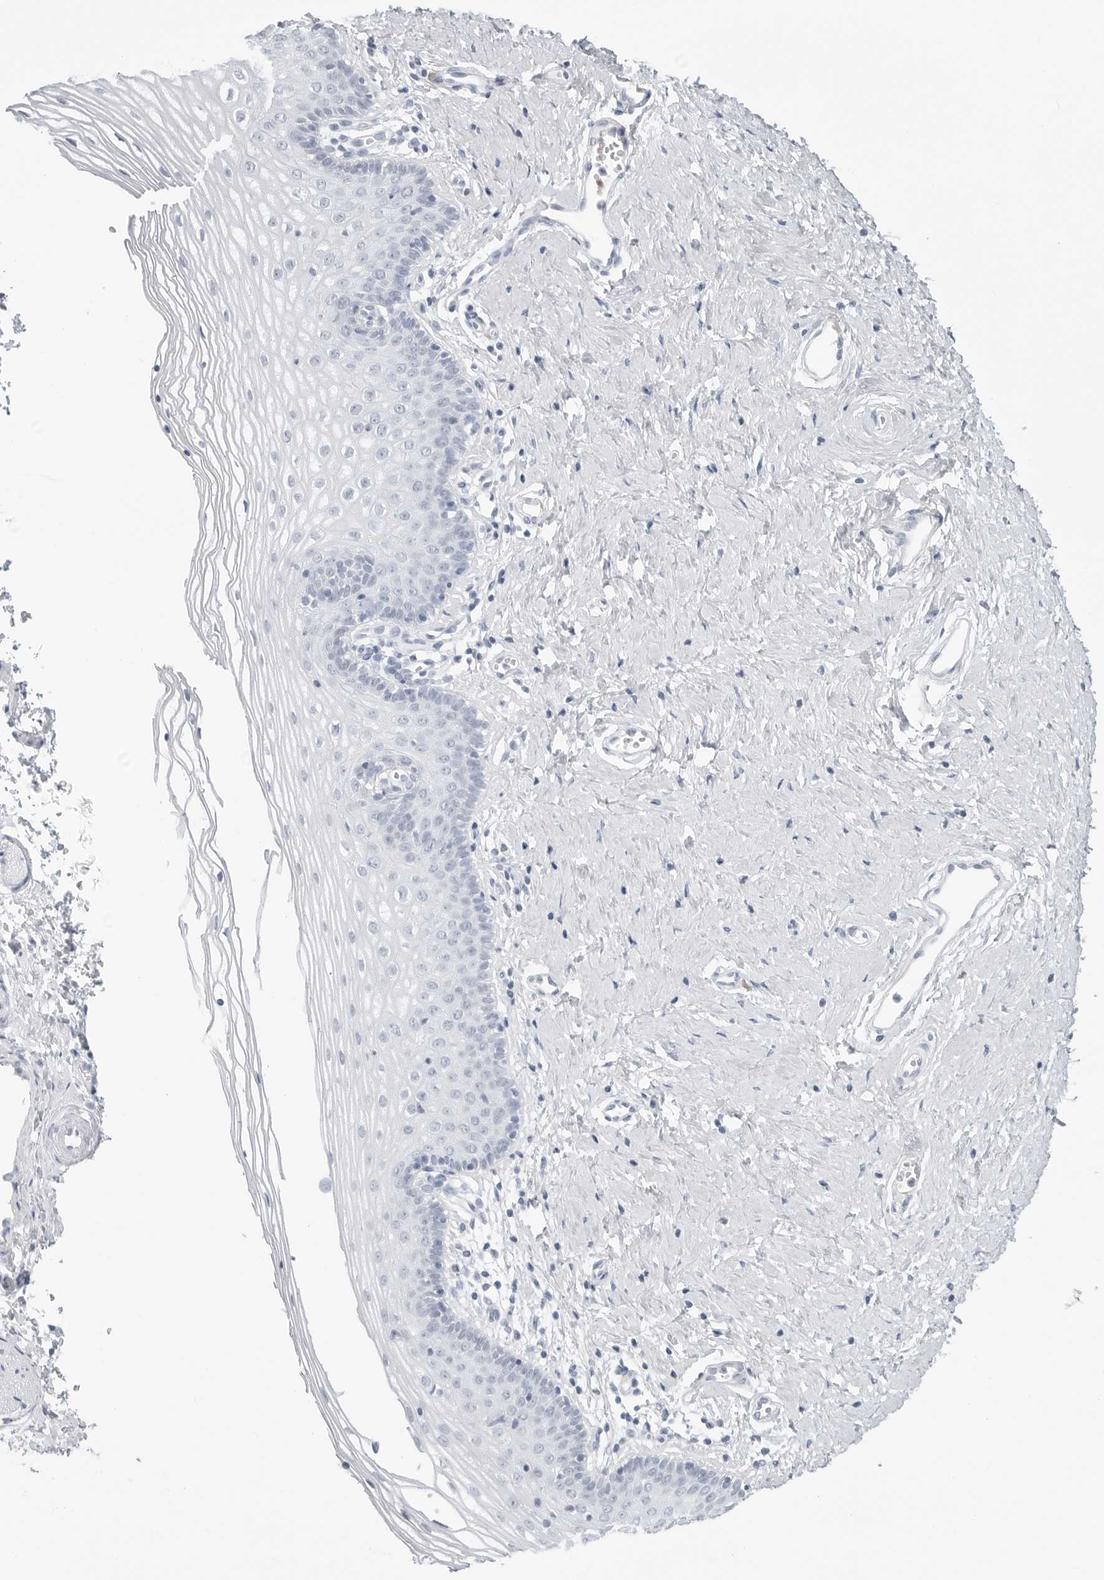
{"staining": {"intensity": "negative", "quantity": "none", "location": "none"}, "tissue": "vagina", "cell_type": "Squamous epithelial cells", "image_type": "normal", "snomed": [{"axis": "morphology", "description": "Normal tissue, NOS"}, {"axis": "topography", "description": "Vagina"}], "caption": "High magnification brightfield microscopy of benign vagina stained with DAB (brown) and counterstained with hematoxylin (blue): squamous epithelial cells show no significant positivity.", "gene": "AMPD1", "patient": {"sex": "female", "age": 32}}